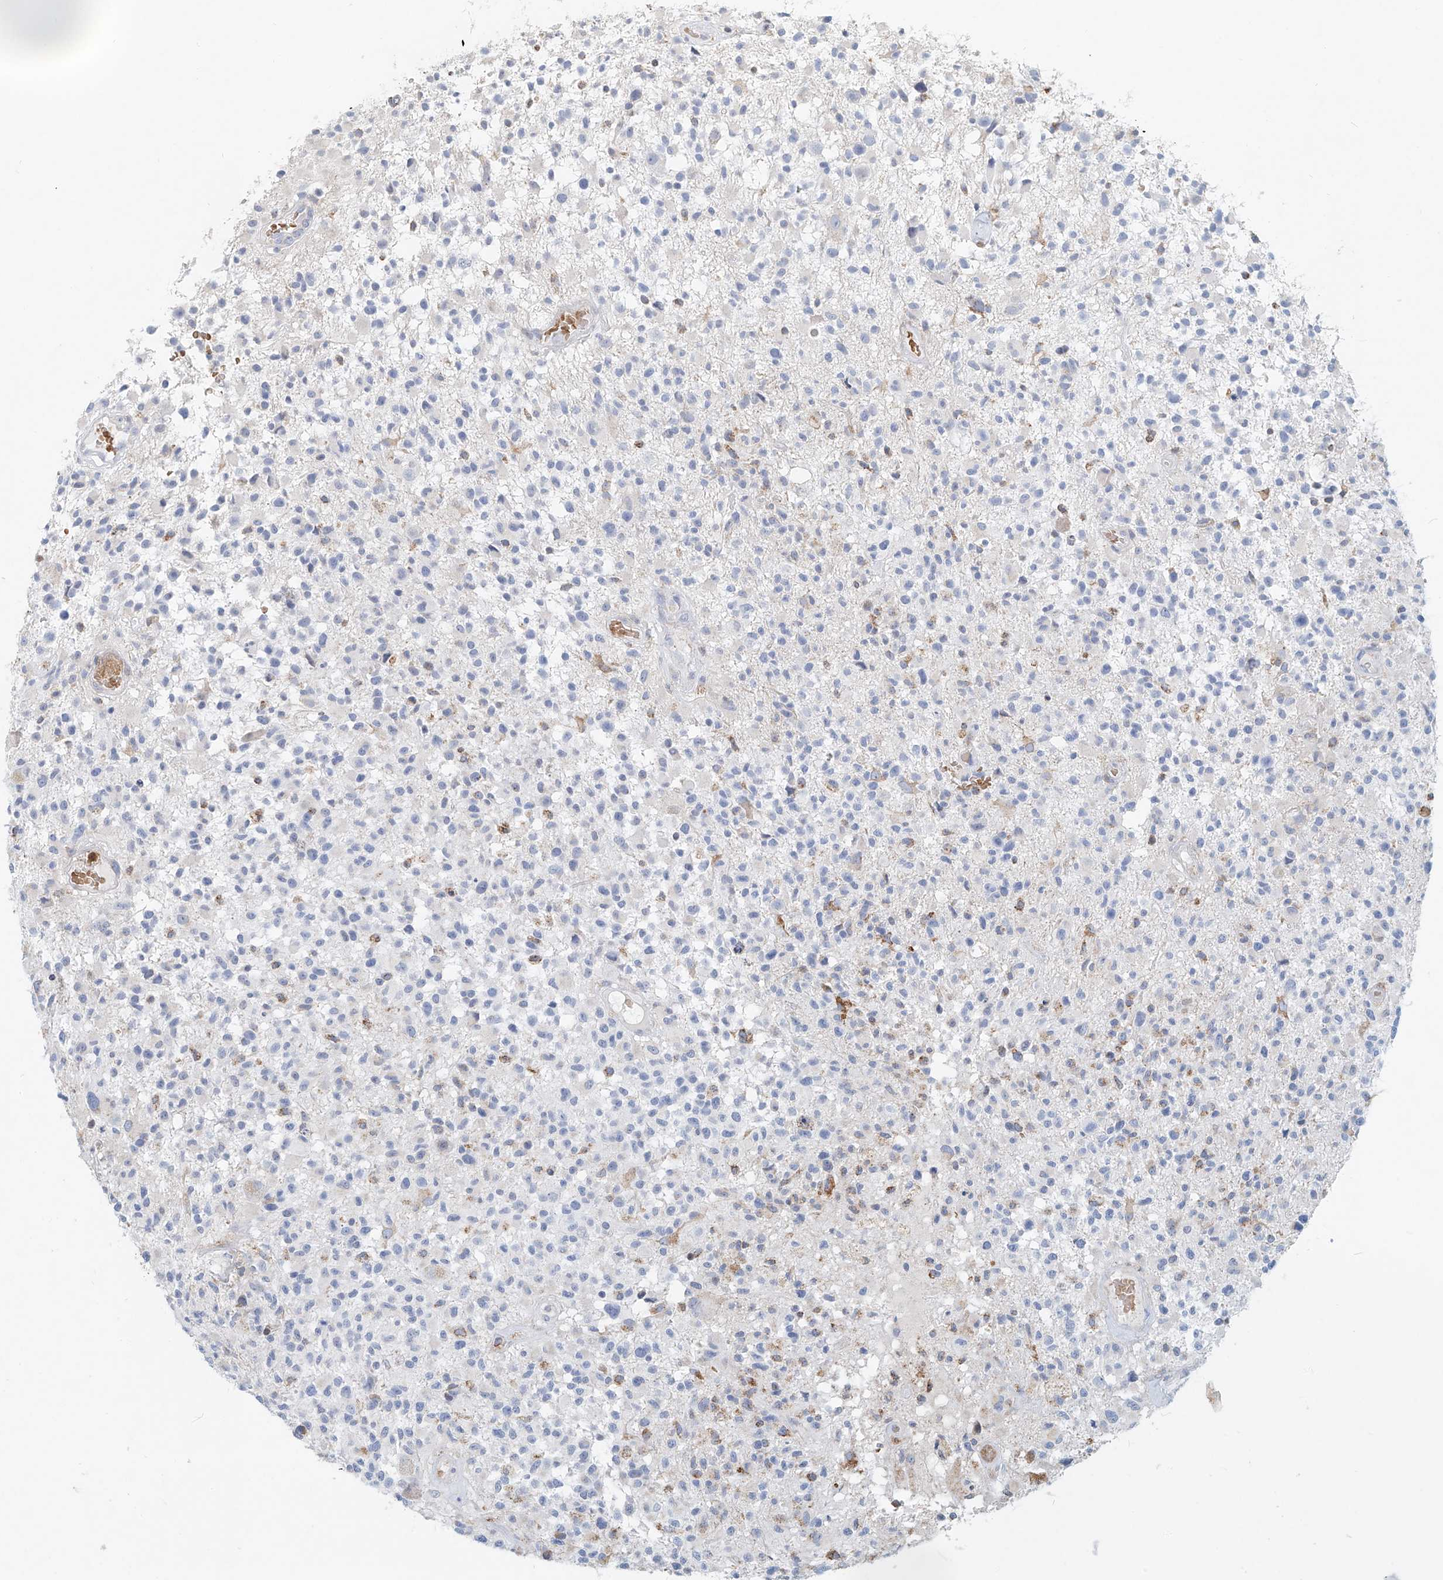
{"staining": {"intensity": "negative", "quantity": "none", "location": "none"}, "tissue": "glioma", "cell_type": "Tumor cells", "image_type": "cancer", "snomed": [{"axis": "morphology", "description": "Glioma, malignant, High grade"}, {"axis": "morphology", "description": "Glioblastoma, NOS"}, {"axis": "topography", "description": "Brain"}], "caption": "Tumor cells show no significant protein staining in glioma.", "gene": "PTPRA", "patient": {"sex": "male", "age": 60}}